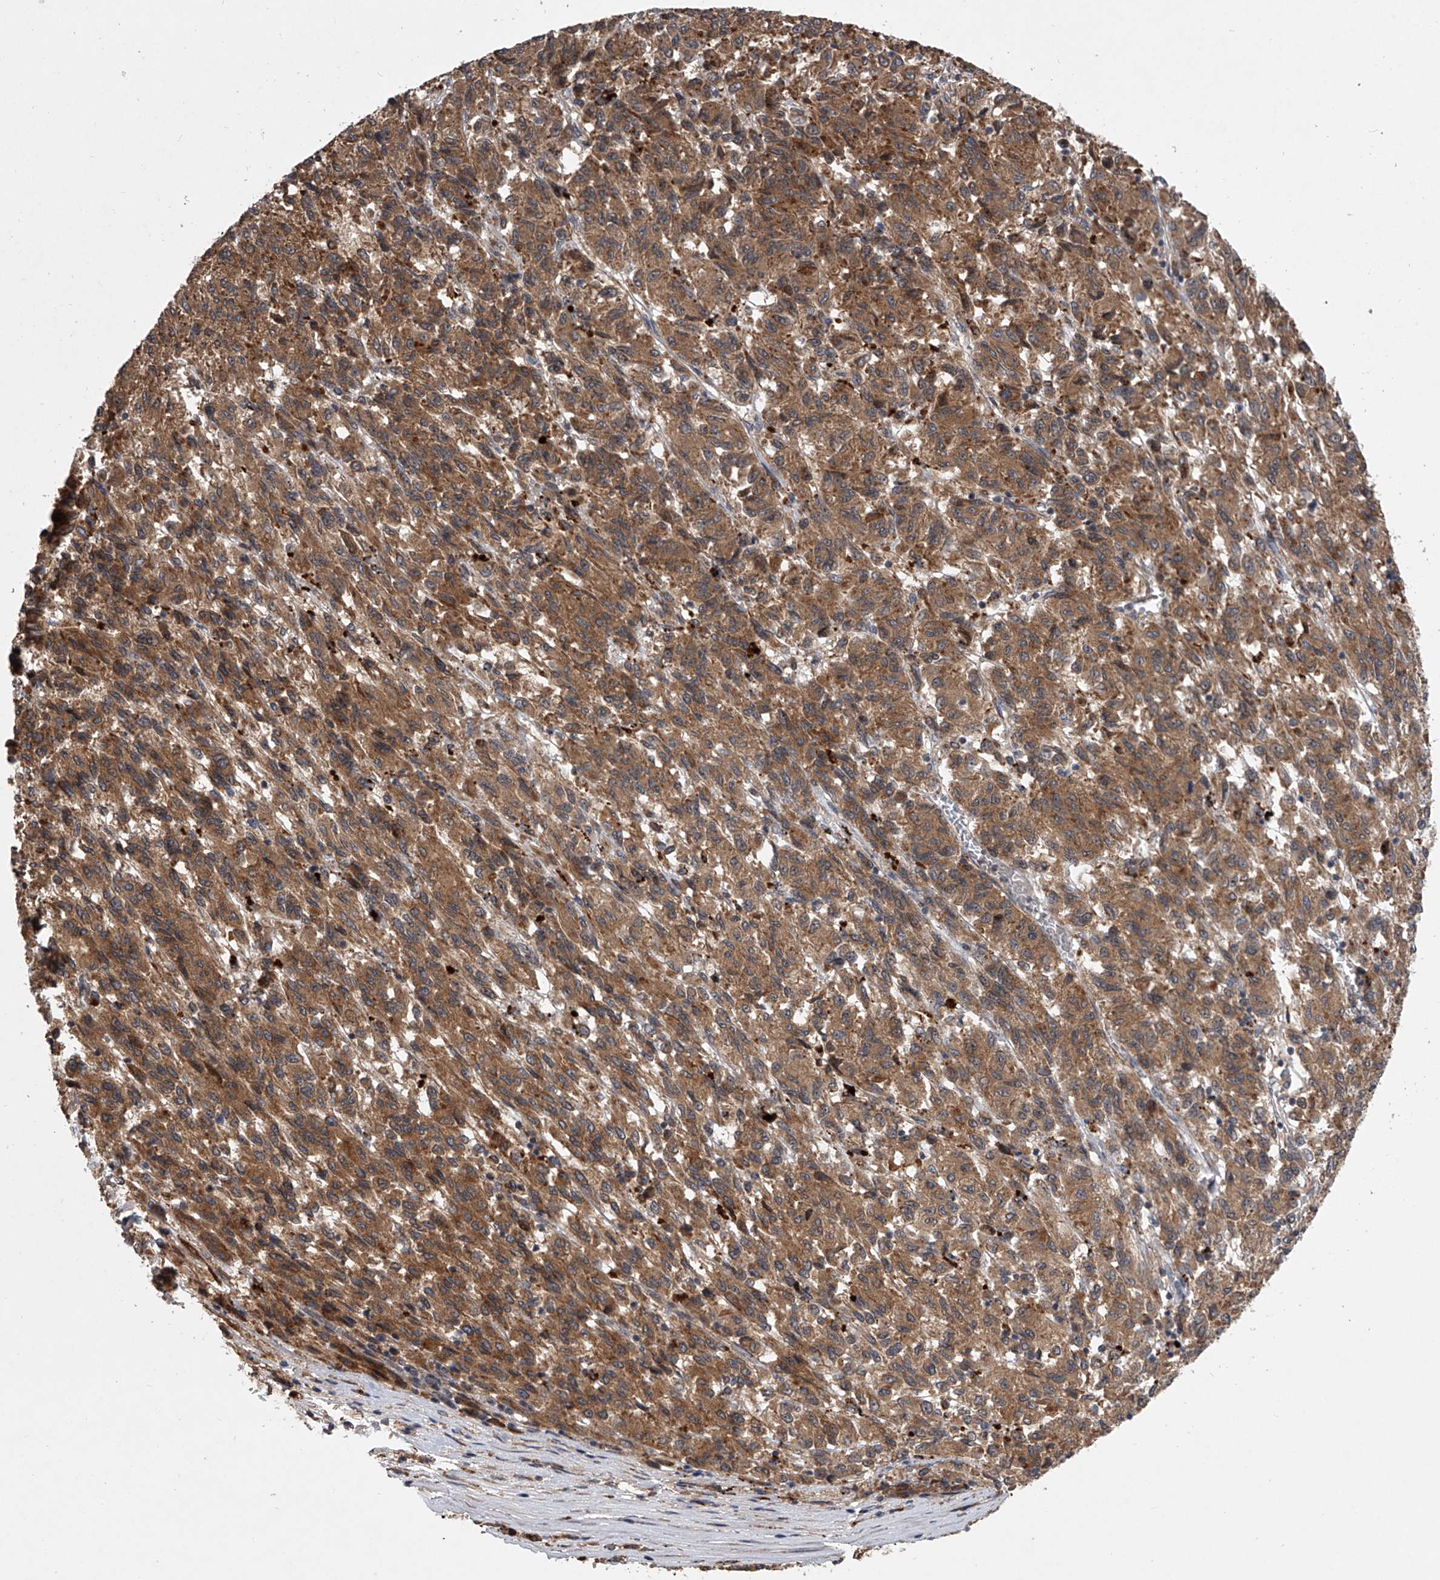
{"staining": {"intensity": "moderate", "quantity": ">75%", "location": "cytoplasmic/membranous"}, "tissue": "melanoma", "cell_type": "Tumor cells", "image_type": "cancer", "snomed": [{"axis": "morphology", "description": "Malignant melanoma, Metastatic site"}, {"axis": "topography", "description": "Lung"}], "caption": "This image demonstrates immunohistochemistry (IHC) staining of melanoma, with medium moderate cytoplasmic/membranous staining in about >75% of tumor cells.", "gene": "GEMIN8", "patient": {"sex": "male", "age": 64}}